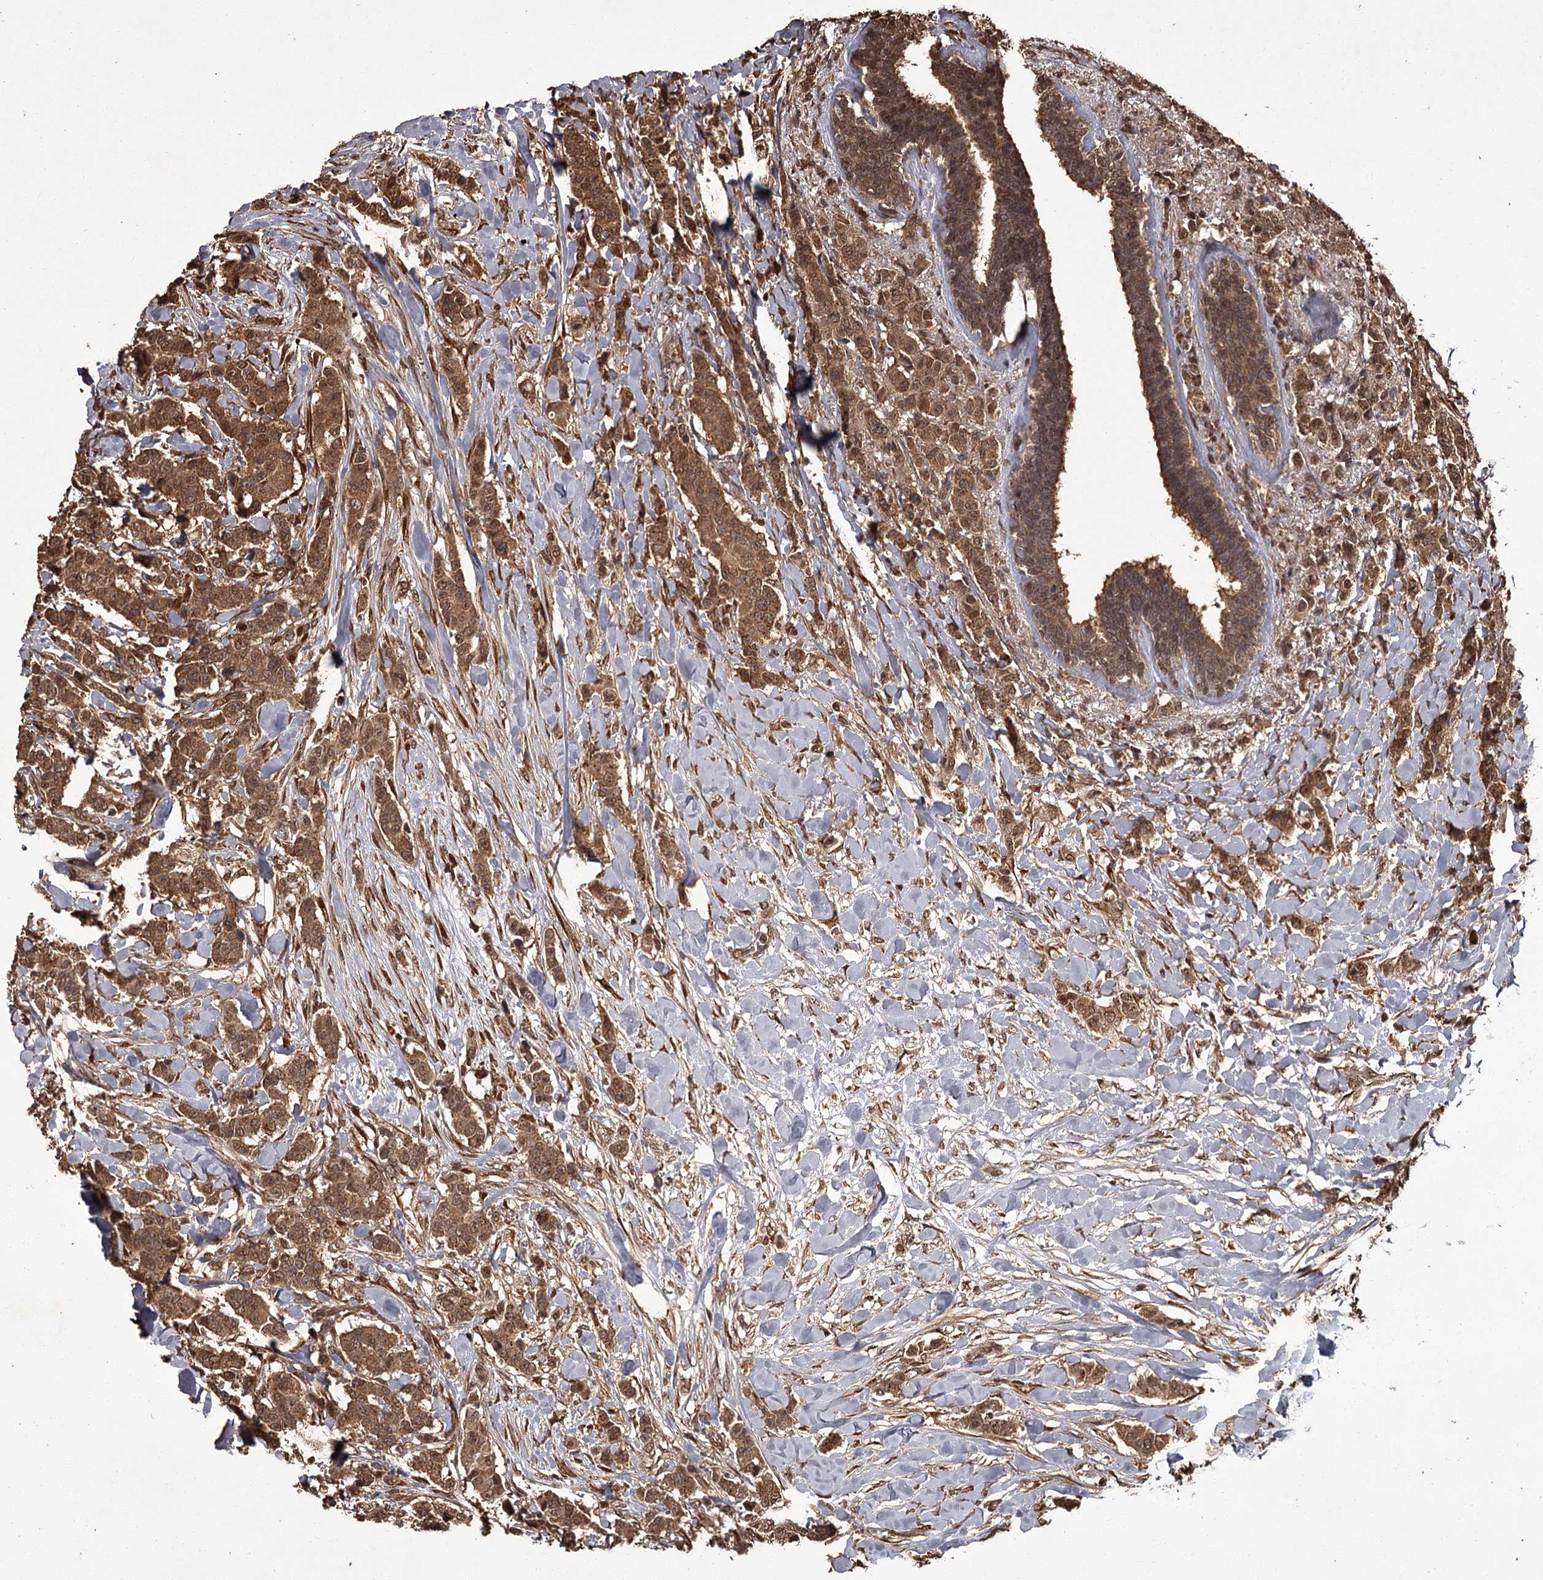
{"staining": {"intensity": "moderate", "quantity": ">75%", "location": "cytoplasmic/membranous,nuclear"}, "tissue": "breast cancer", "cell_type": "Tumor cells", "image_type": "cancer", "snomed": [{"axis": "morphology", "description": "Duct carcinoma"}, {"axis": "topography", "description": "Breast"}], "caption": "Immunohistochemistry (IHC) staining of intraductal carcinoma (breast), which shows medium levels of moderate cytoplasmic/membranous and nuclear positivity in approximately >75% of tumor cells indicating moderate cytoplasmic/membranous and nuclear protein expression. The staining was performed using DAB (brown) for protein detection and nuclei were counterstained in hematoxylin (blue).", "gene": "NPRL2", "patient": {"sex": "female", "age": 40}}